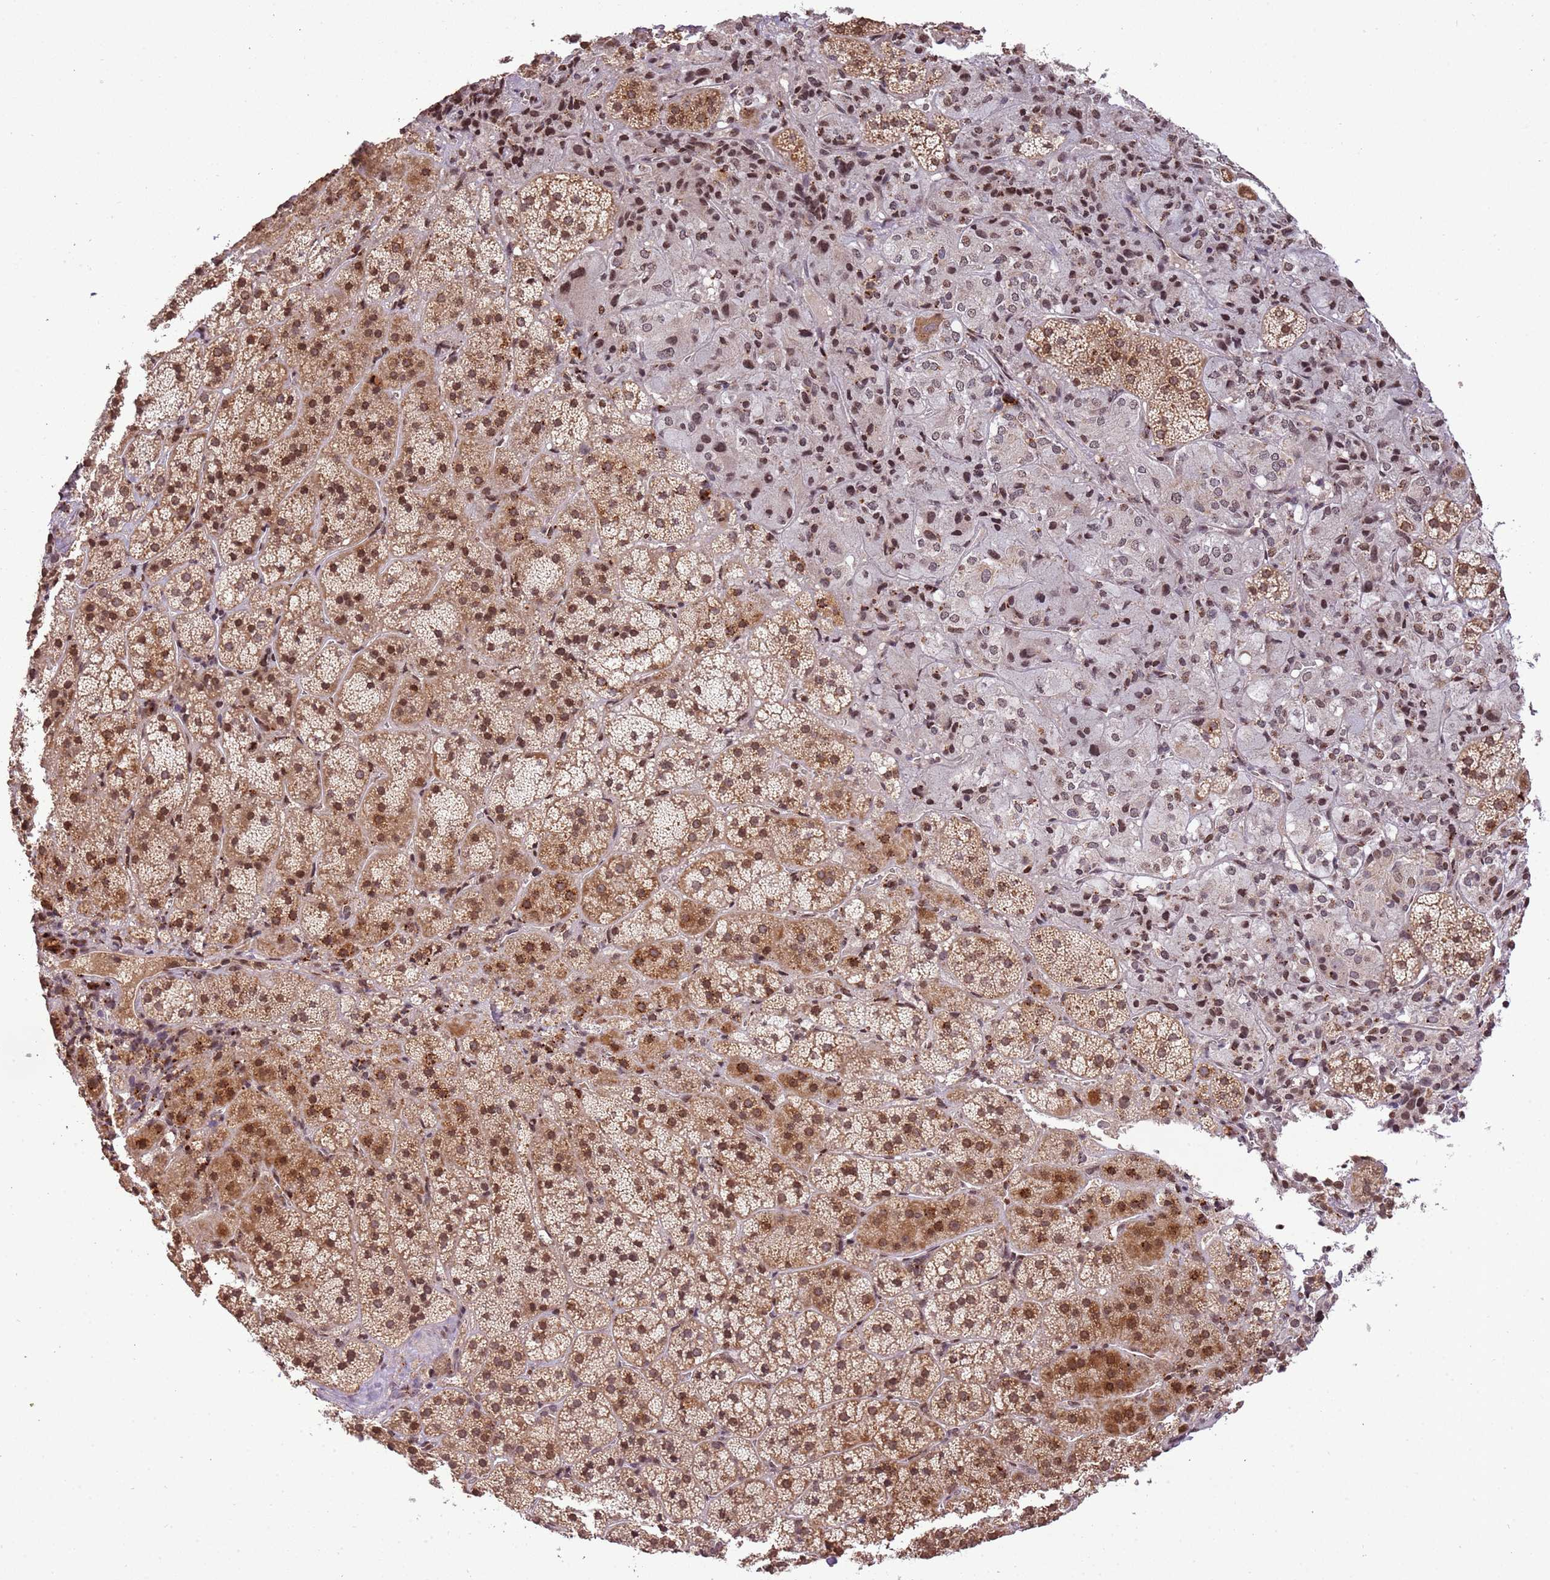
{"staining": {"intensity": "moderate", "quantity": ">75%", "location": "cytoplasmic/membranous,nuclear"}, "tissue": "adrenal gland", "cell_type": "Glandular cells", "image_type": "normal", "snomed": [{"axis": "morphology", "description": "Normal tissue, NOS"}, {"axis": "topography", "description": "Adrenal gland"}], "caption": "This micrograph shows immunohistochemistry staining of benign adrenal gland, with medium moderate cytoplasmic/membranous,nuclear expression in approximately >75% of glandular cells.", "gene": "SAMSN1", "patient": {"sex": "female", "age": 44}}